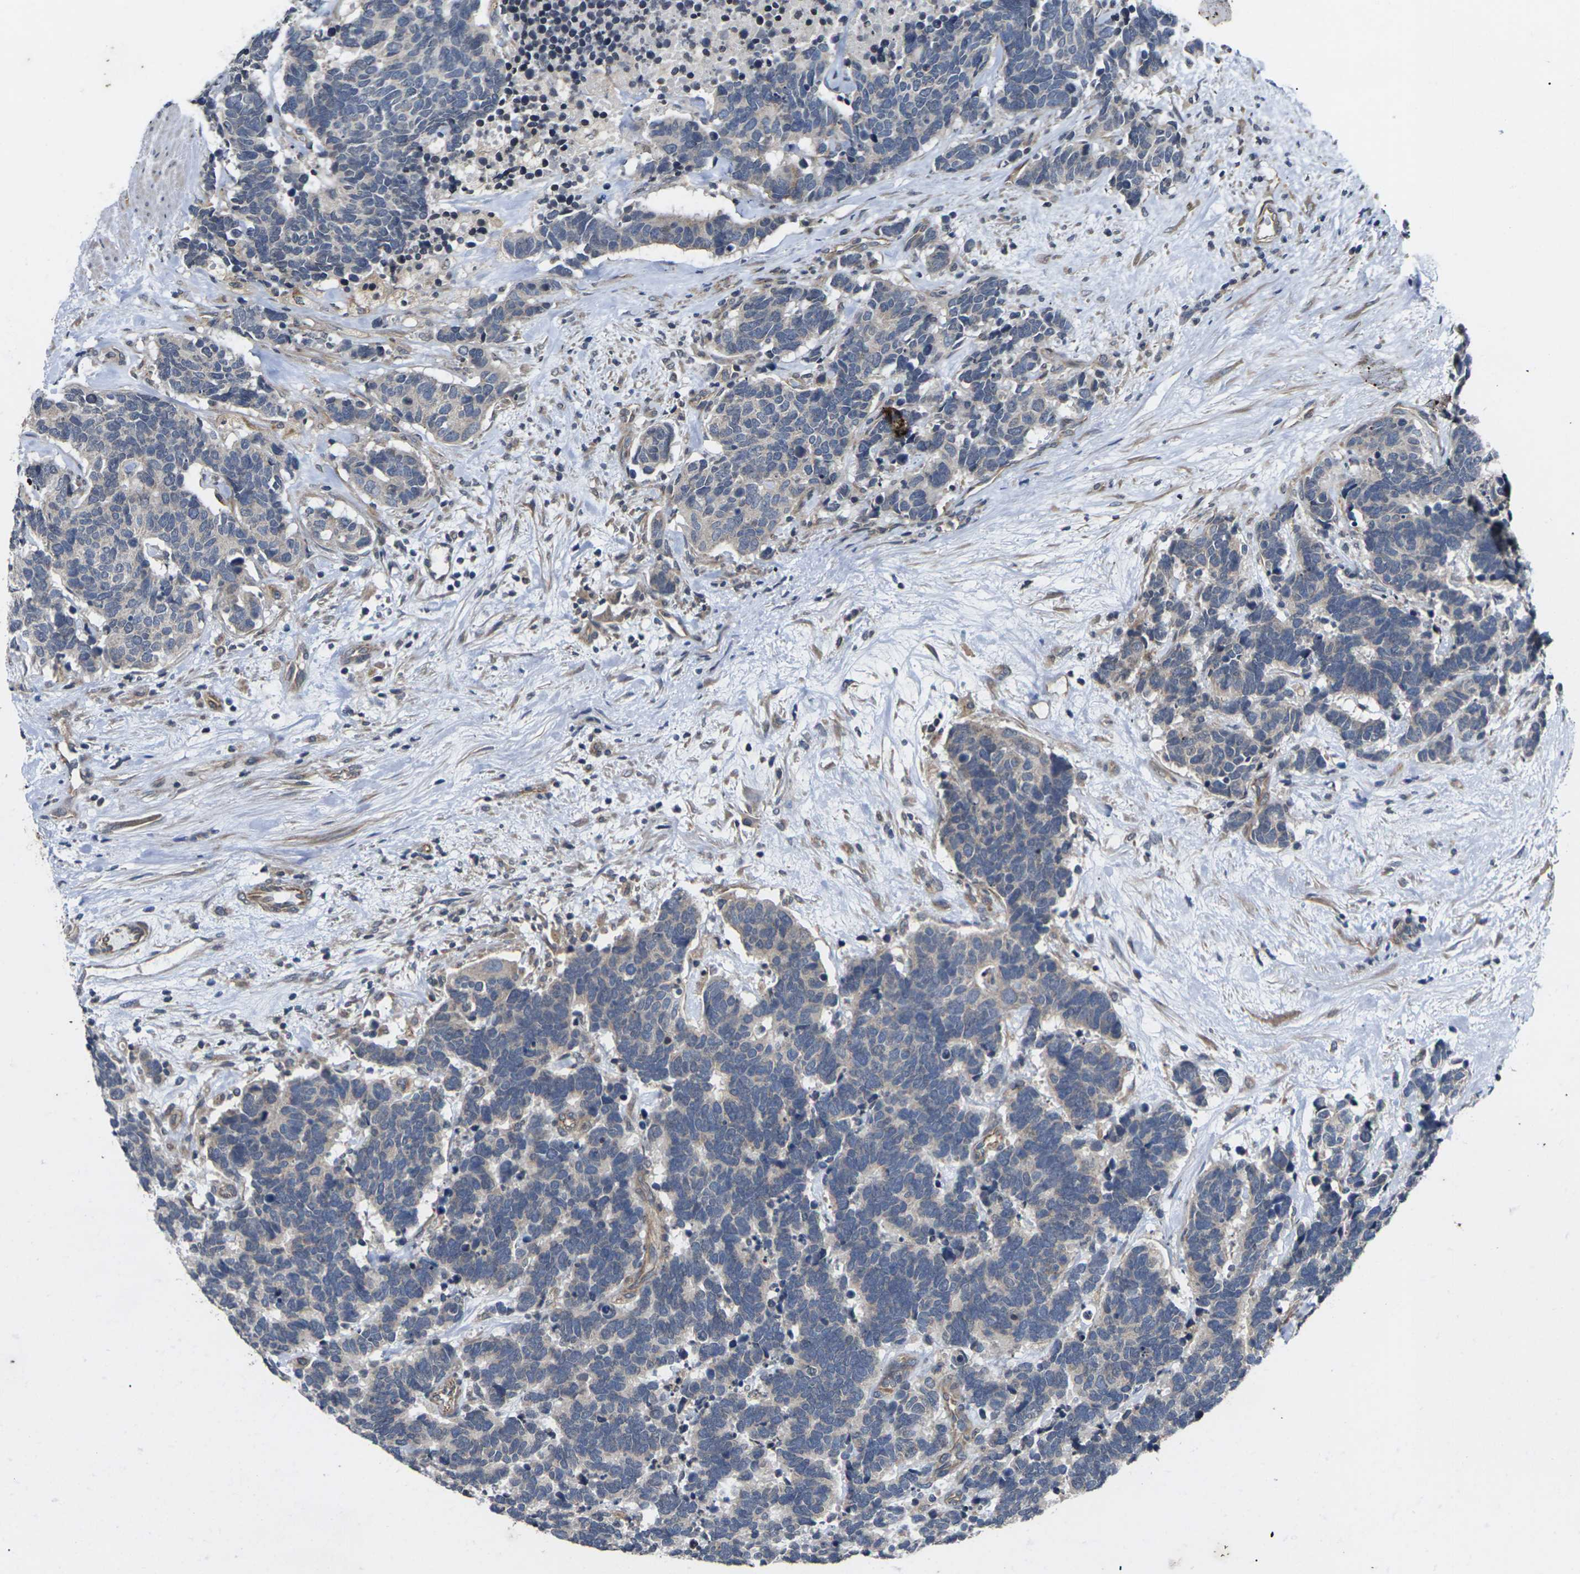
{"staining": {"intensity": "negative", "quantity": "none", "location": "none"}, "tissue": "carcinoid", "cell_type": "Tumor cells", "image_type": "cancer", "snomed": [{"axis": "morphology", "description": "Carcinoma, NOS"}, {"axis": "morphology", "description": "Carcinoid, malignant, NOS"}, {"axis": "topography", "description": "Urinary bladder"}], "caption": "Tumor cells show no significant positivity in malignant carcinoid.", "gene": "DKK2", "patient": {"sex": "male", "age": 57}}